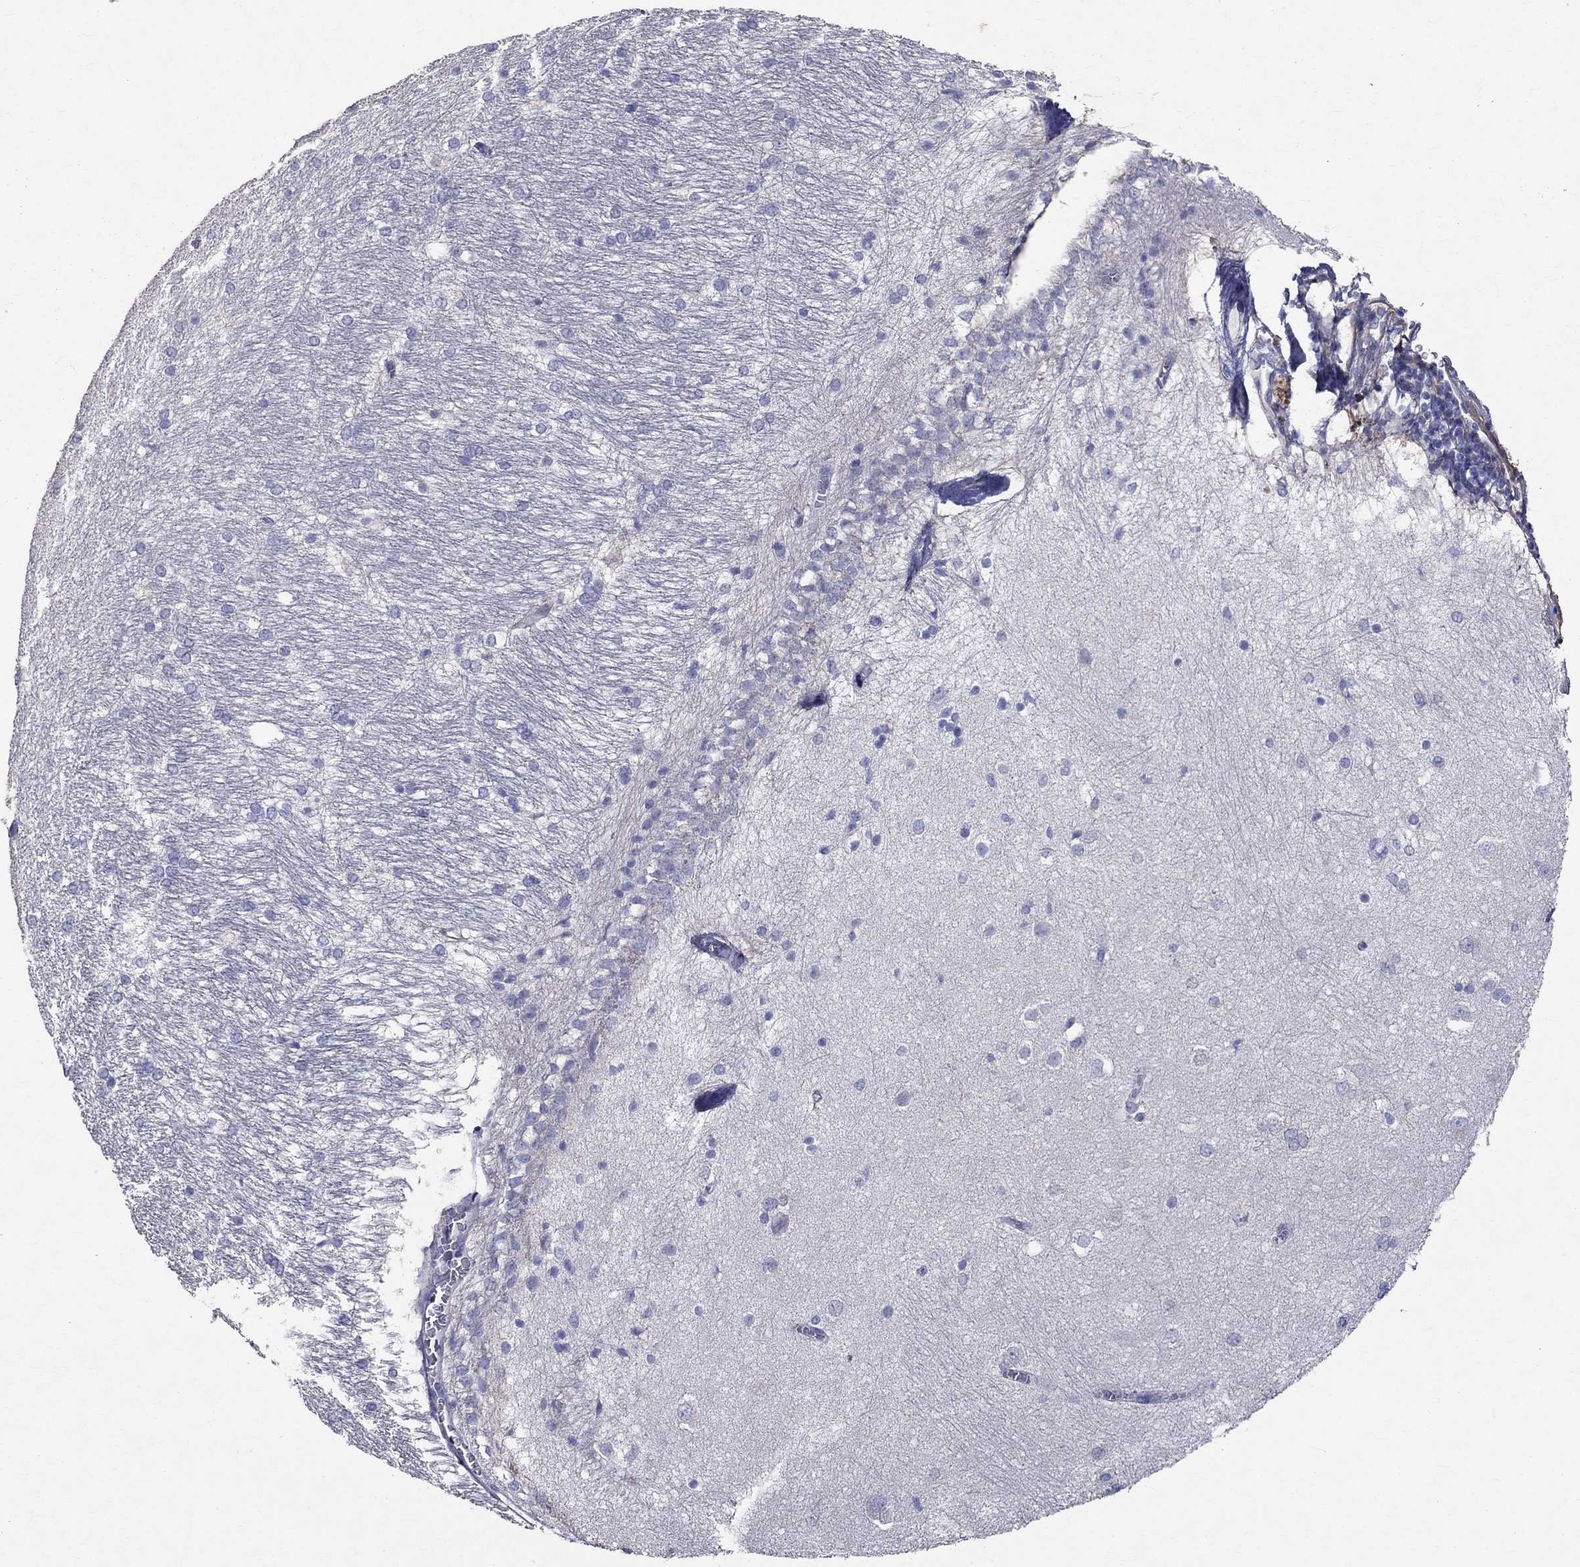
{"staining": {"intensity": "negative", "quantity": "none", "location": "none"}, "tissue": "hippocampus", "cell_type": "Glial cells", "image_type": "normal", "snomed": [{"axis": "morphology", "description": "Normal tissue, NOS"}, {"axis": "topography", "description": "Cerebral cortex"}, {"axis": "topography", "description": "Hippocampus"}], "caption": "Immunohistochemistry of normal hippocampus shows no staining in glial cells. Nuclei are stained in blue.", "gene": "ANXA10", "patient": {"sex": "female", "age": 19}}